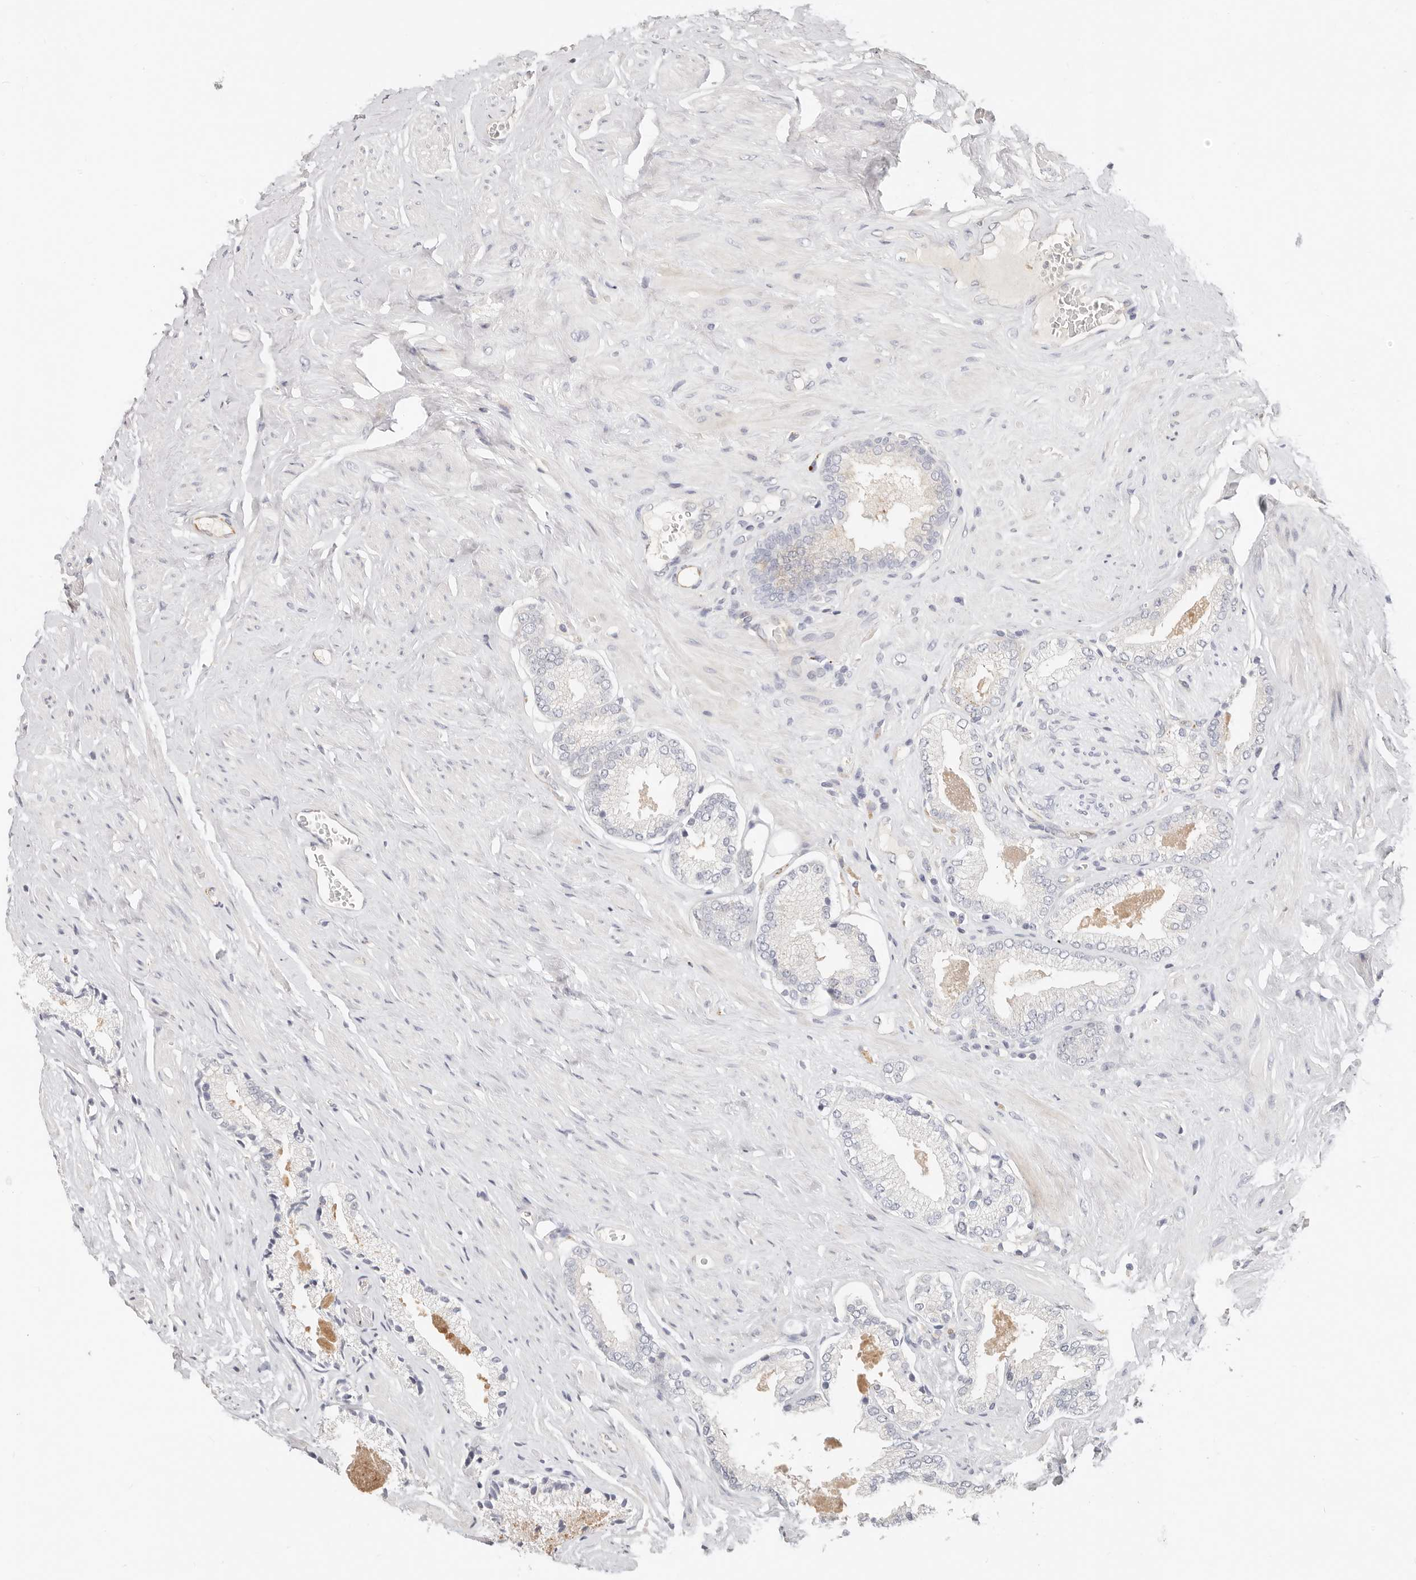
{"staining": {"intensity": "negative", "quantity": "none", "location": "none"}, "tissue": "prostate cancer", "cell_type": "Tumor cells", "image_type": "cancer", "snomed": [{"axis": "morphology", "description": "Adenocarcinoma, Low grade"}, {"axis": "topography", "description": "Prostate"}], "caption": "This is a micrograph of immunohistochemistry (IHC) staining of prostate cancer, which shows no expression in tumor cells. (DAB (3,3'-diaminobenzidine) immunohistochemistry (IHC) visualized using brightfield microscopy, high magnification).", "gene": "ZRANB1", "patient": {"sex": "male", "age": 71}}